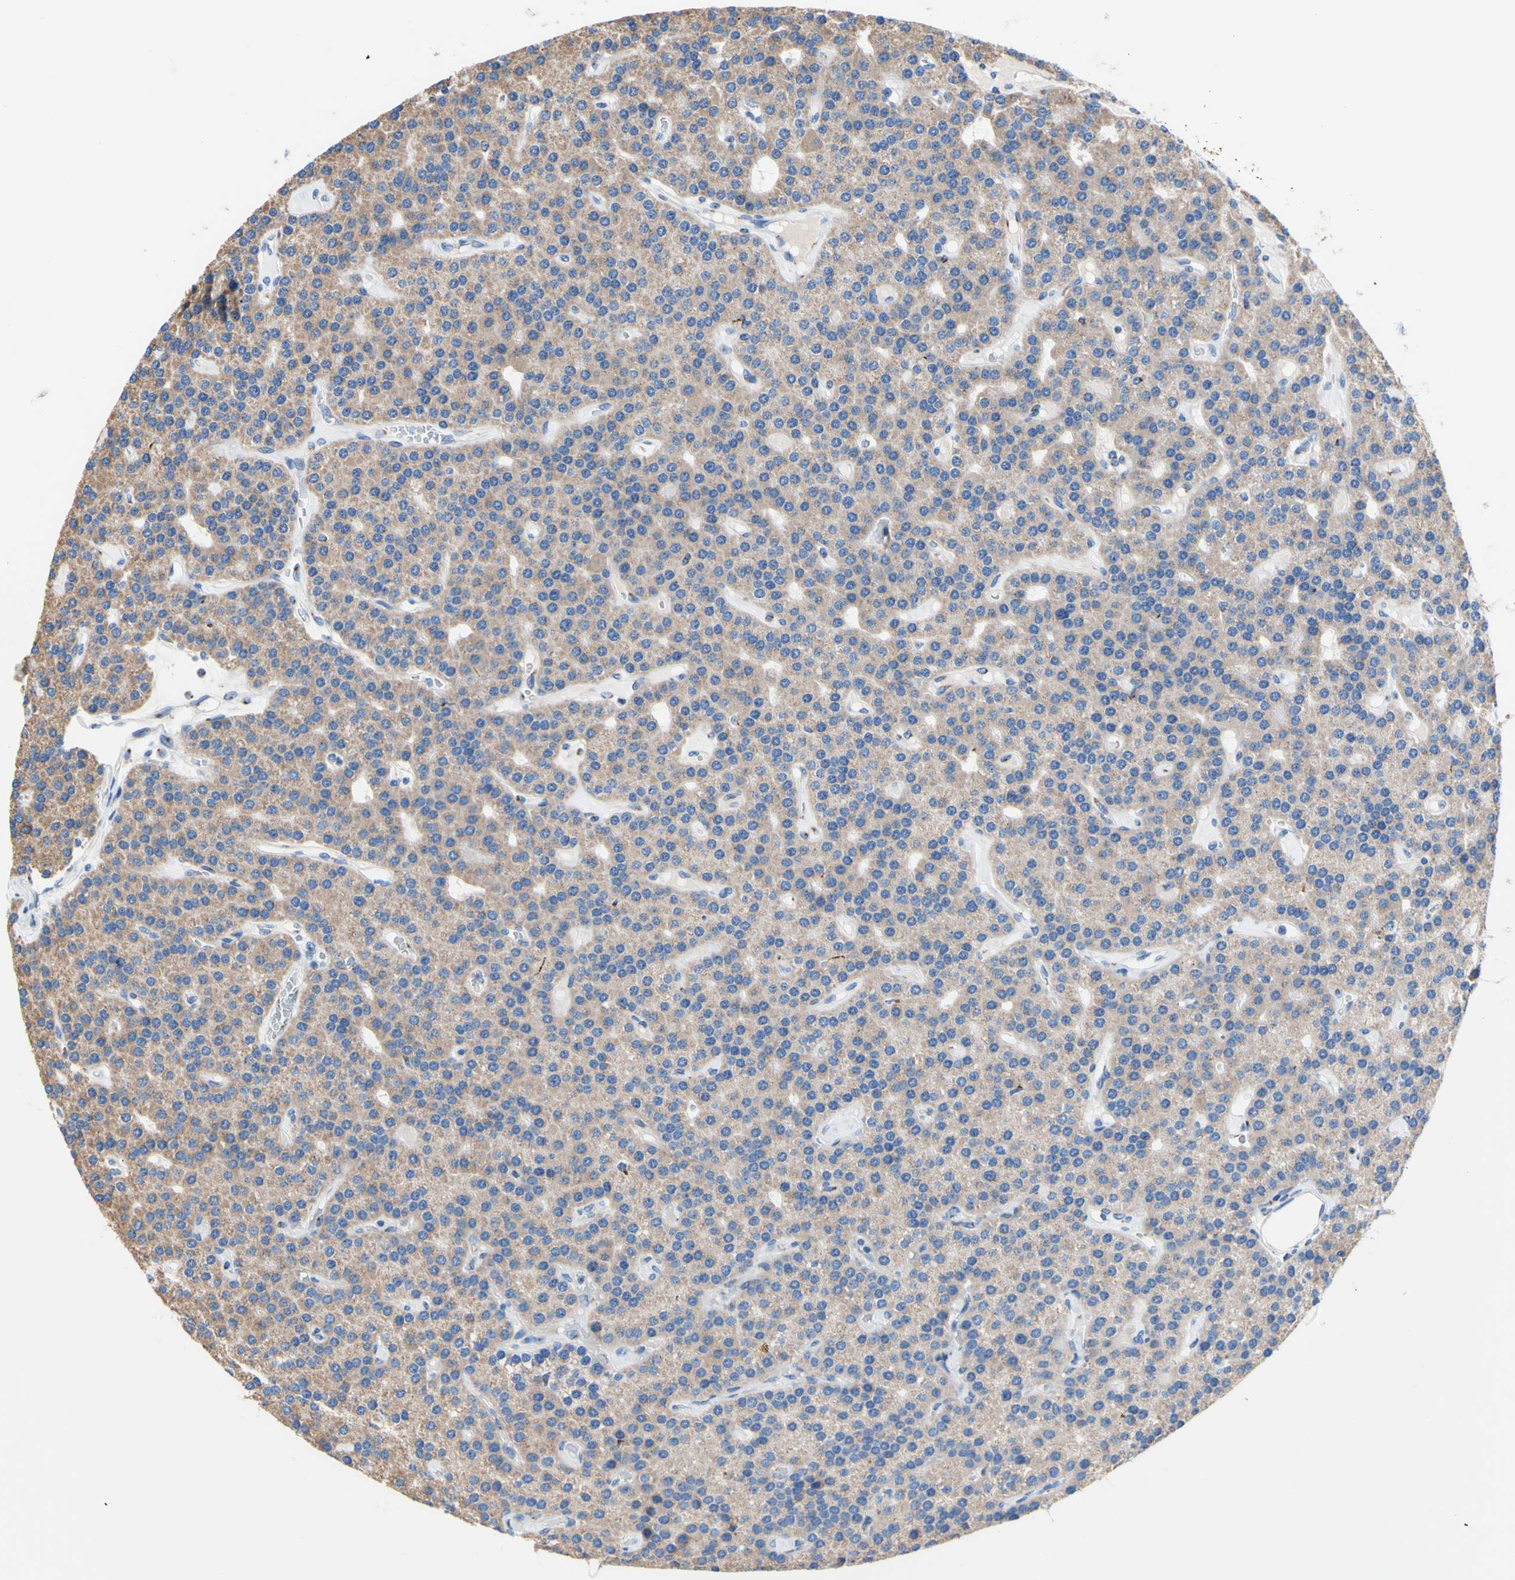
{"staining": {"intensity": "weak", "quantity": "25%-75%", "location": "cytoplasmic/membranous"}, "tissue": "parathyroid gland", "cell_type": "Glandular cells", "image_type": "normal", "snomed": [{"axis": "morphology", "description": "Normal tissue, NOS"}, {"axis": "morphology", "description": "Adenoma, NOS"}, {"axis": "topography", "description": "Parathyroid gland"}], "caption": "Brown immunohistochemical staining in benign parathyroid gland demonstrates weak cytoplasmic/membranous positivity in about 25%-75% of glandular cells.", "gene": "GALNT2", "patient": {"sex": "female", "age": 86}}